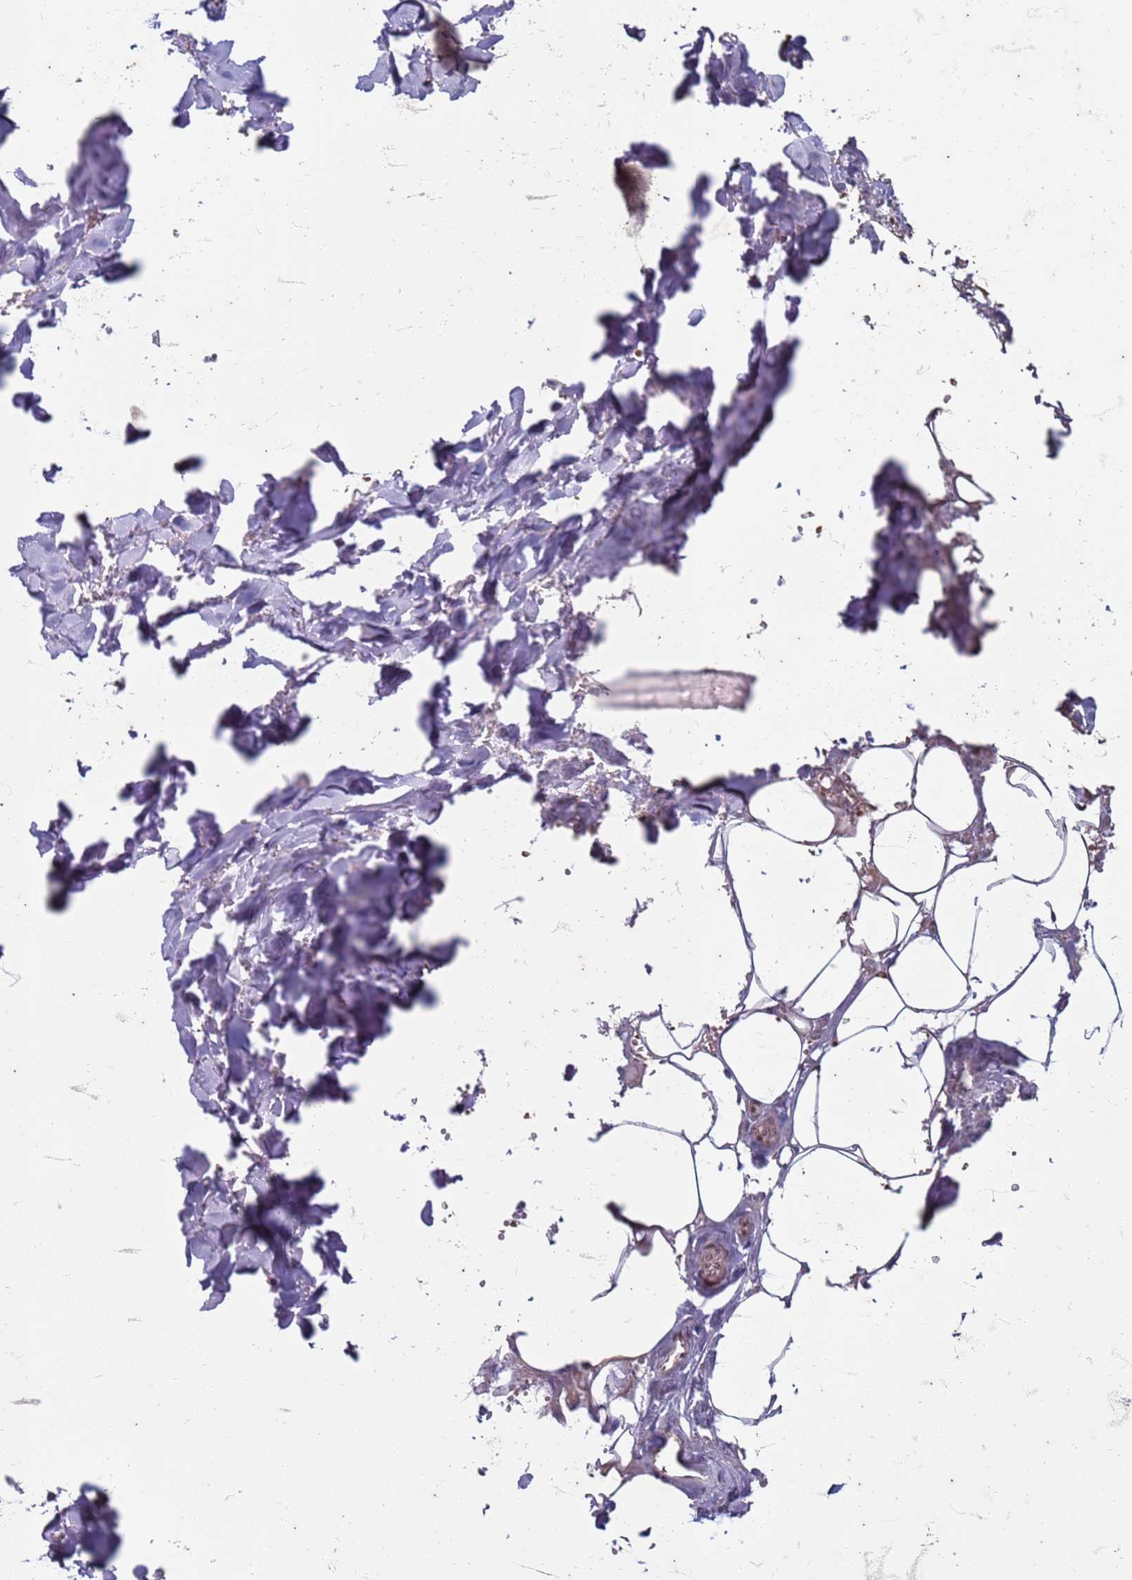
{"staining": {"intensity": "weak", "quantity": ">75%", "location": "nuclear"}, "tissue": "adipose tissue", "cell_type": "Adipocytes", "image_type": "normal", "snomed": [{"axis": "morphology", "description": "Normal tissue, NOS"}, {"axis": "topography", "description": "Salivary gland"}, {"axis": "topography", "description": "Peripheral nerve tissue"}], "caption": "Immunohistochemistry (IHC) image of unremarkable adipose tissue: adipose tissue stained using IHC displays low levels of weak protein expression localized specifically in the nuclear of adipocytes, appearing as a nuclear brown color.", "gene": "TRMT6", "patient": {"sex": "male", "age": 38}}